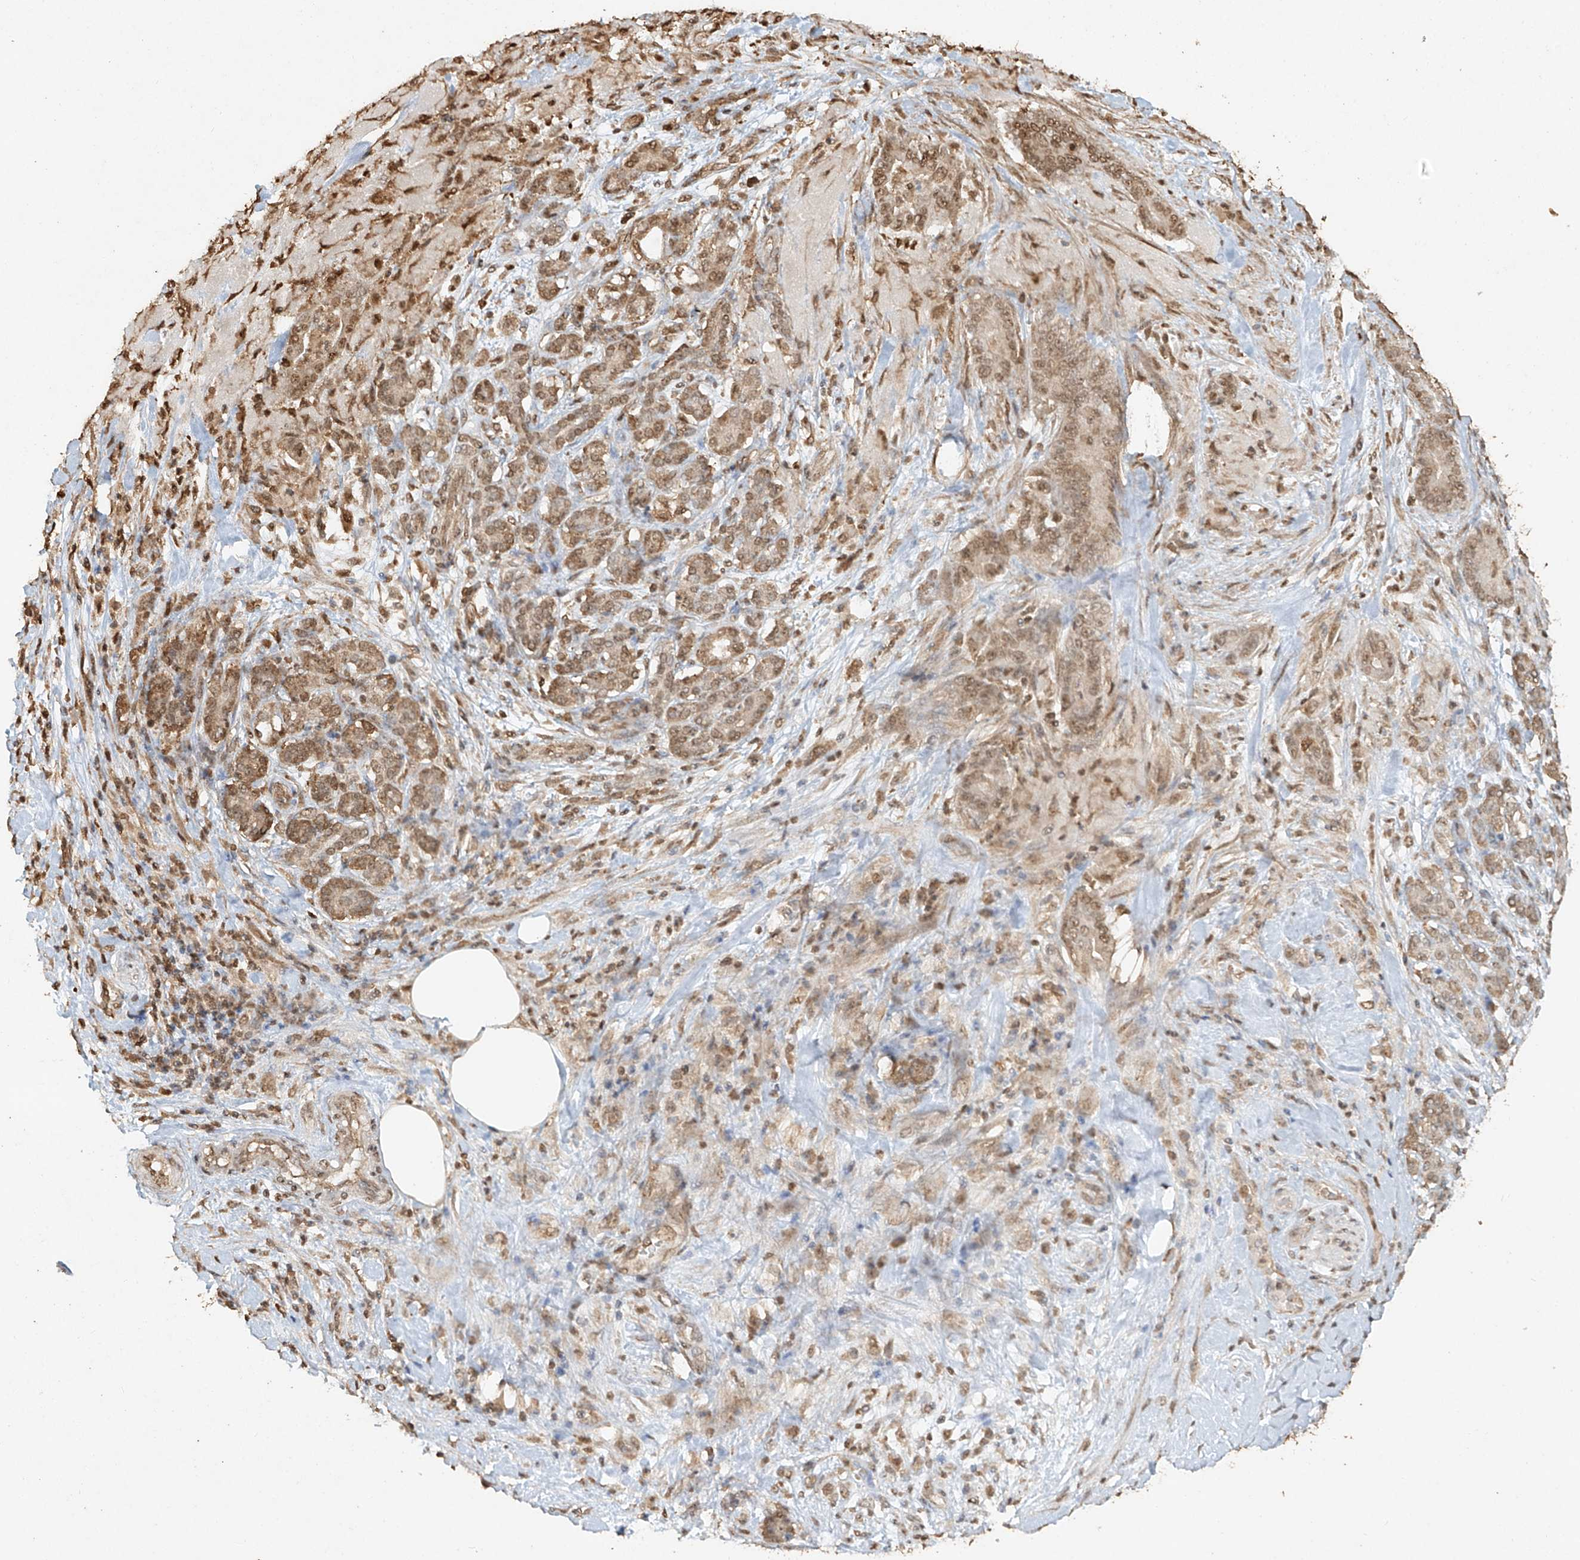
{"staining": {"intensity": "moderate", "quantity": ">75%", "location": "nuclear"}, "tissue": "pancreatic cancer", "cell_type": "Tumor cells", "image_type": "cancer", "snomed": [{"axis": "morphology", "description": "Normal tissue, NOS"}, {"axis": "morphology", "description": "Adenocarcinoma, NOS"}, {"axis": "topography", "description": "Pancreas"}], "caption": "Moderate nuclear positivity is present in about >75% of tumor cells in pancreatic adenocarcinoma.", "gene": "TIGAR", "patient": {"sex": "male", "age": 63}}